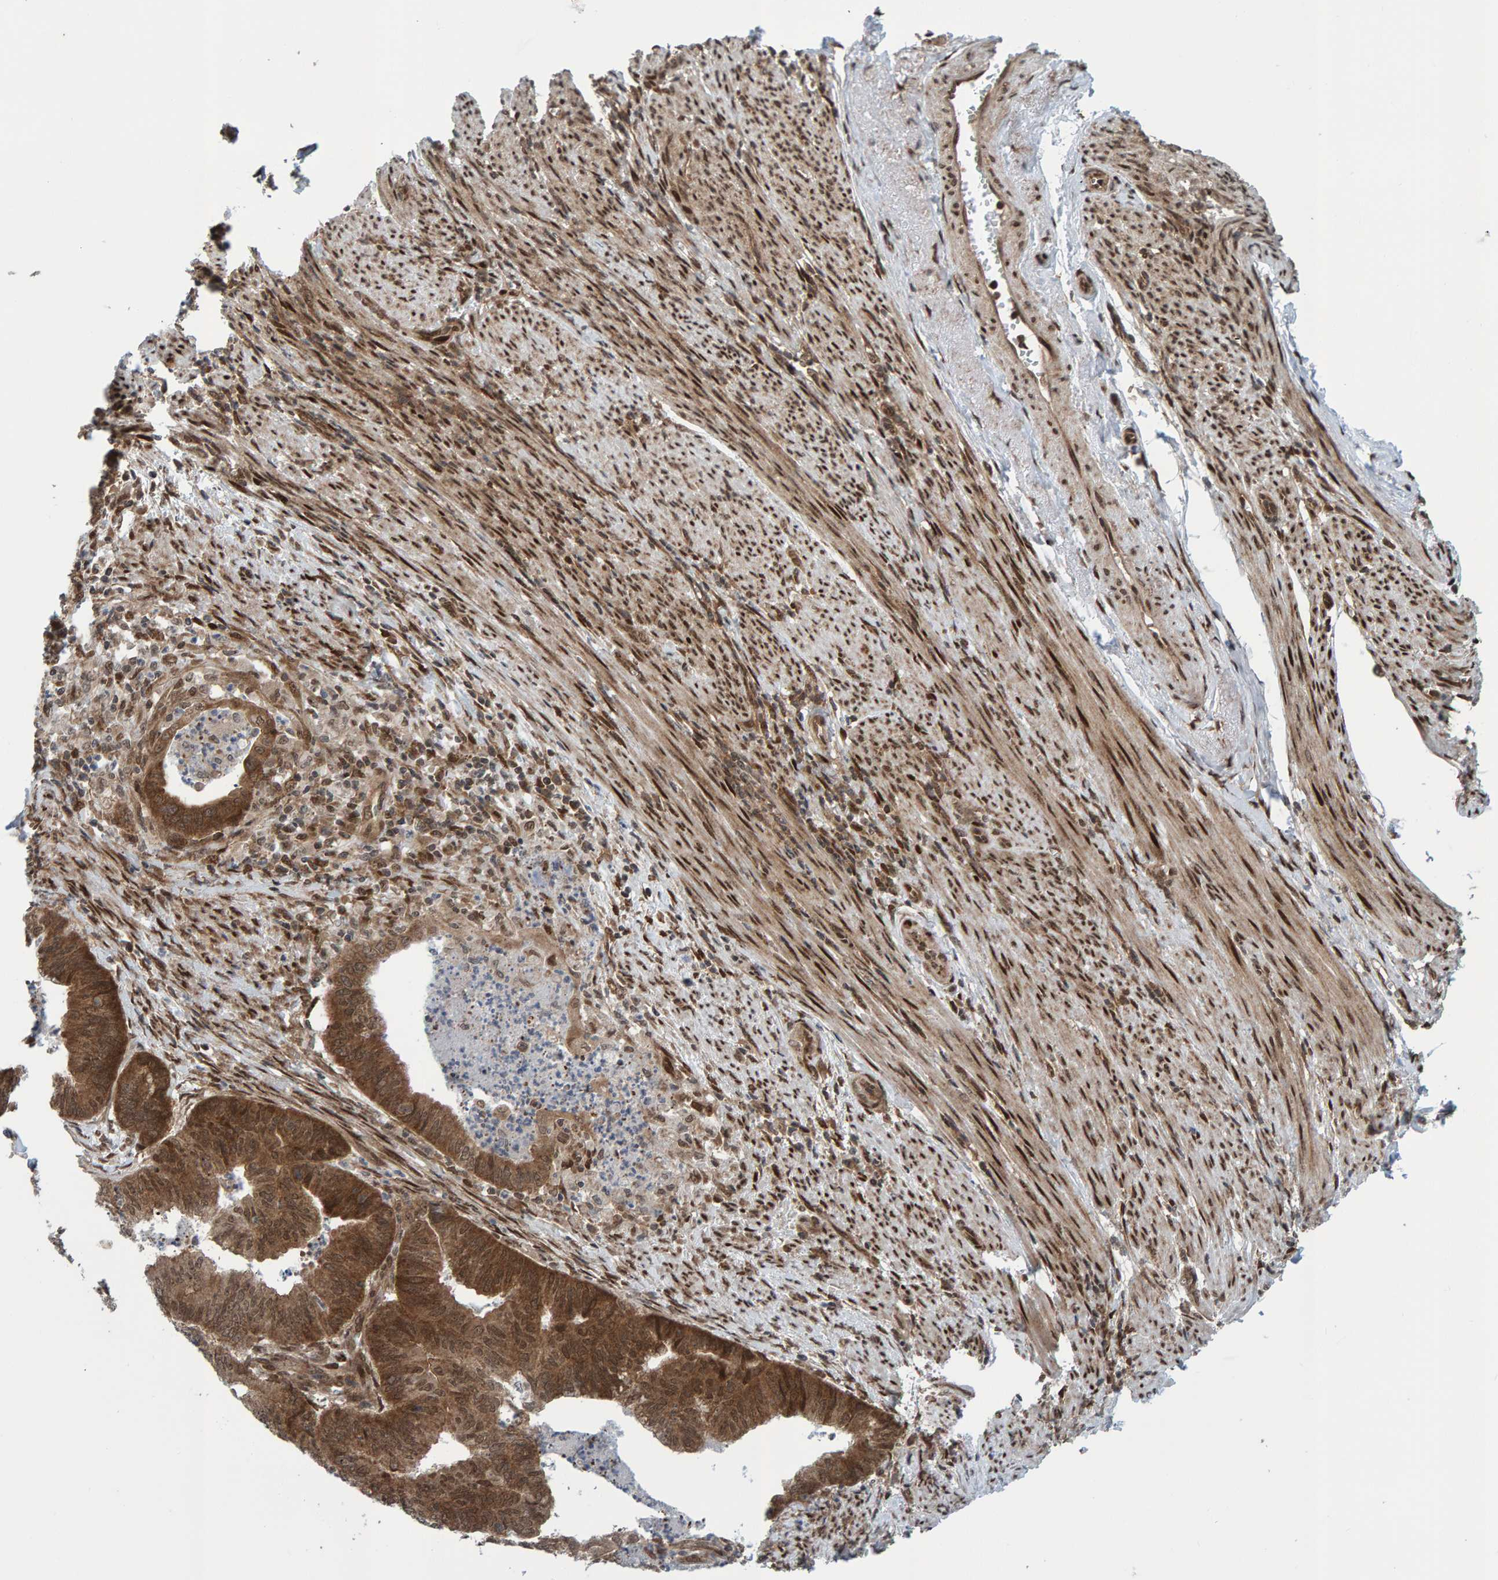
{"staining": {"intensity": "moderate", "quantity": ">75%", "location": "cytoplasmic/membranous"}, "tissue": "endometrial cancer", "cell_type": "Tumor cells", "image_type": "cancer", "snomed": [{"axis": "morphology", "description": "Polyp, NOS"}, {"axis": "morphology", "description": "Adenocarcinoma, NOS"}, {"axis": "morphology", "description": "Adenoma, NOS"}, {"axis": "topography", "description": "Endometrium"}], "caption": "Immunohistochemical staining of human endometrial cancer exhibits medium levels of moderate cytoplasmic/membranous expression in approximately >75% of tumor cells.", "gene": "ZNF366", "patient": {"sex": "female", "age": 79}}